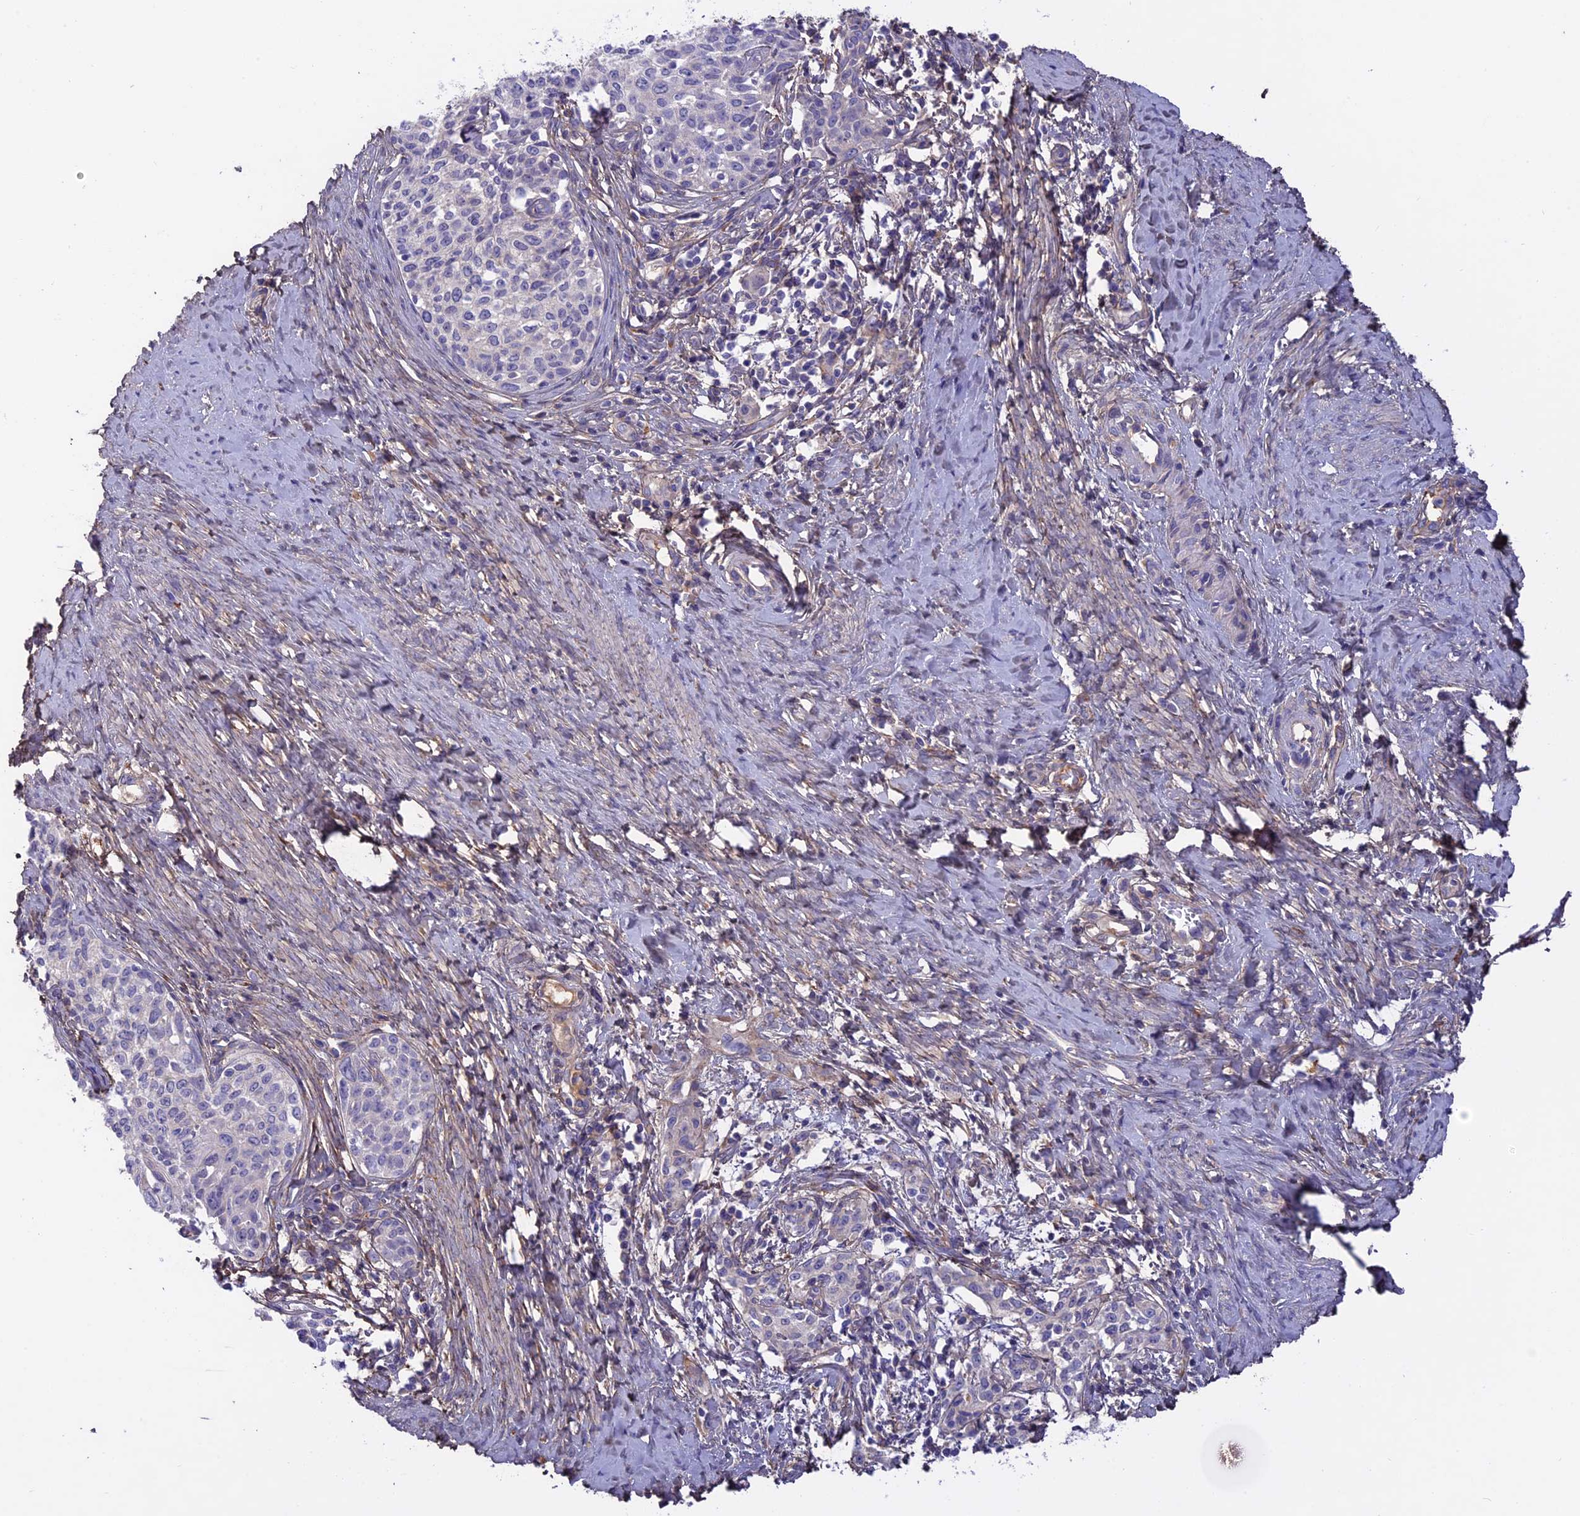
{"staining": {"intensity": "negative", "quantity": "none", "location": "none"}, "tissue": "cervical cancer", "cell_type": "Tumor cells", "image_type": "cancer", "snomed": [{"axis": "morphology", "description": "Squamous cell carcinoma, NOS"}, {"axis": "morphology", "description": "Adenocarcinoma, NOS"}, {"axis": "topography", "description": "Cervix"}], "caption": "An immunohistochemistry micrograph of cervical cancer is shown. There is no staining in tumor cells of cervical cancer.", "gene": "COL4A3", "patient": {"sex": "female", "age": 52}}